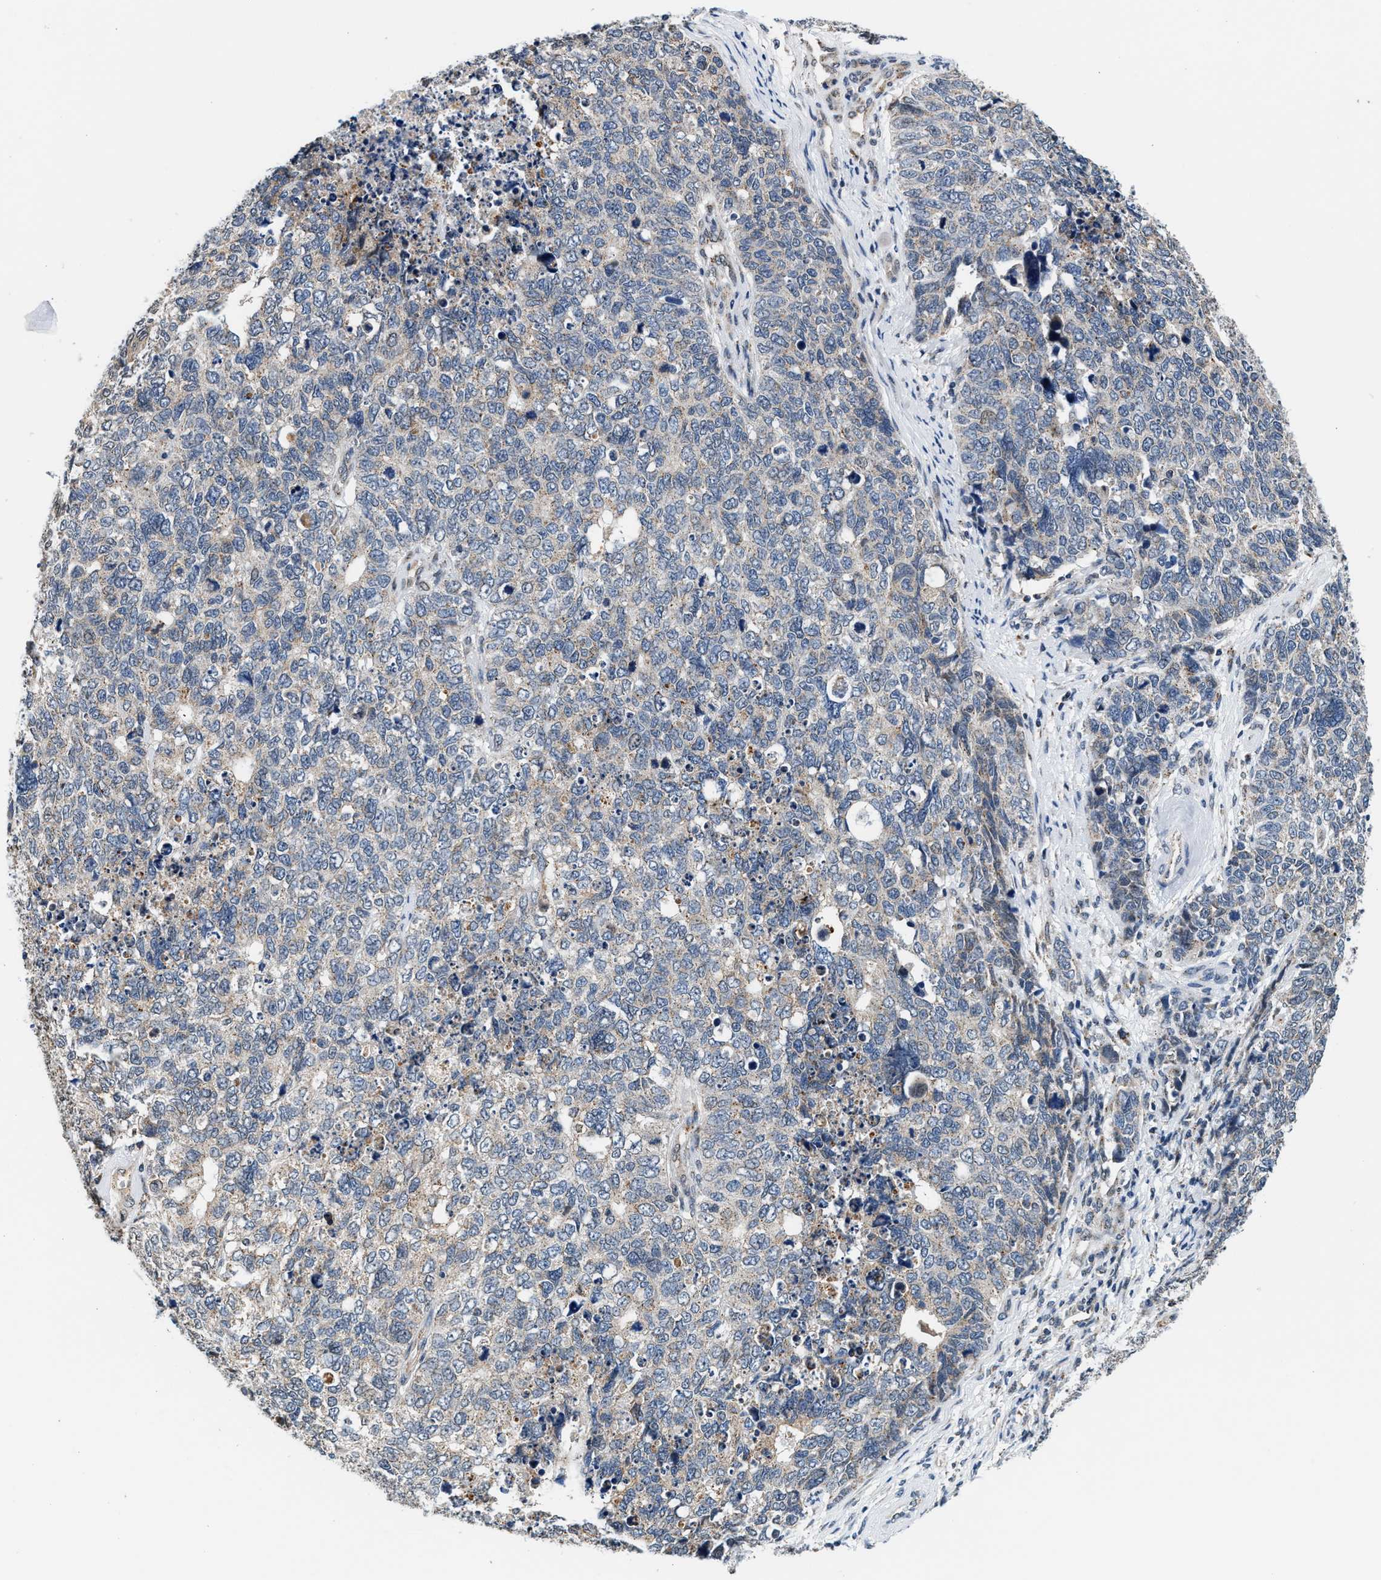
{"staining": {"intensity": "negative", "quantity": "none", "location": "none"}, "tissue": "cervical cancer", "cell_type": "Tumor cells", "image_type": "cancer", "snomed": [{"axis": "morphology", "description": "Squamous cell carcinoma, NOS"}, {"axis": "topography", "description": "Cervix"}], "caption": "Immunohistochemistry photomicrograph of cervical squamous cell carcinoma stained for a protein (brown), which shows no positivity in tumor cells.", "gene": "KCNMB2", "patient": {"sex": "female", "age": 63}}